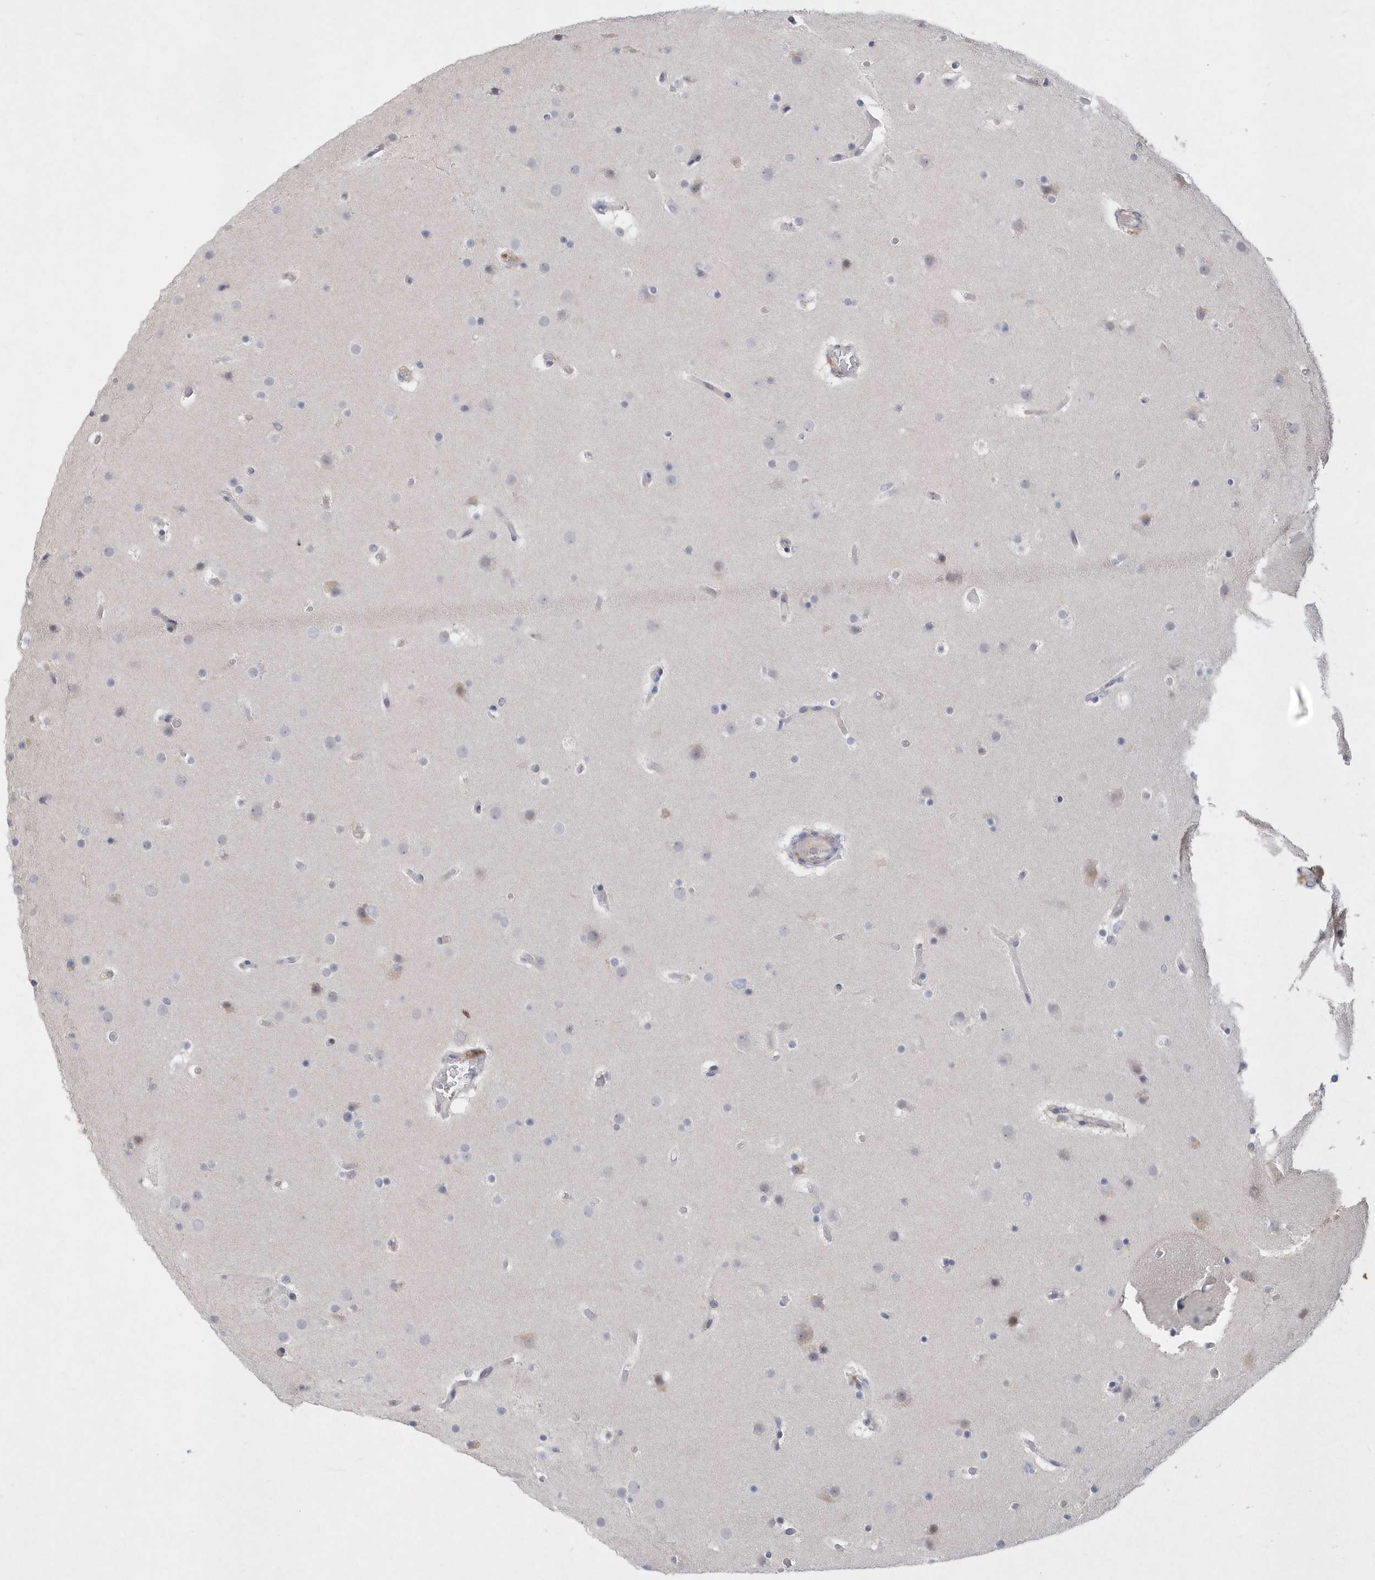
{"staining": {"intensity": "negative", "quantity": "none", "location": "none"}, "tissue": "glioma", "cell_type": "Tumor cells", "image_type": "cancer", "snomed": [{"axis": "morphology", "description": "Glioma, malignant, High grade"}, {"axis": "topography", "description": "Cerebral cortex"}], "caption": "DAB (3,3'-diaminobenzidine) immunohistochemical staining of glioma displays no significant positivity in tumor cells.", "gene": "TSPEAR", "patient": {"sex": "female", "age": 36}}